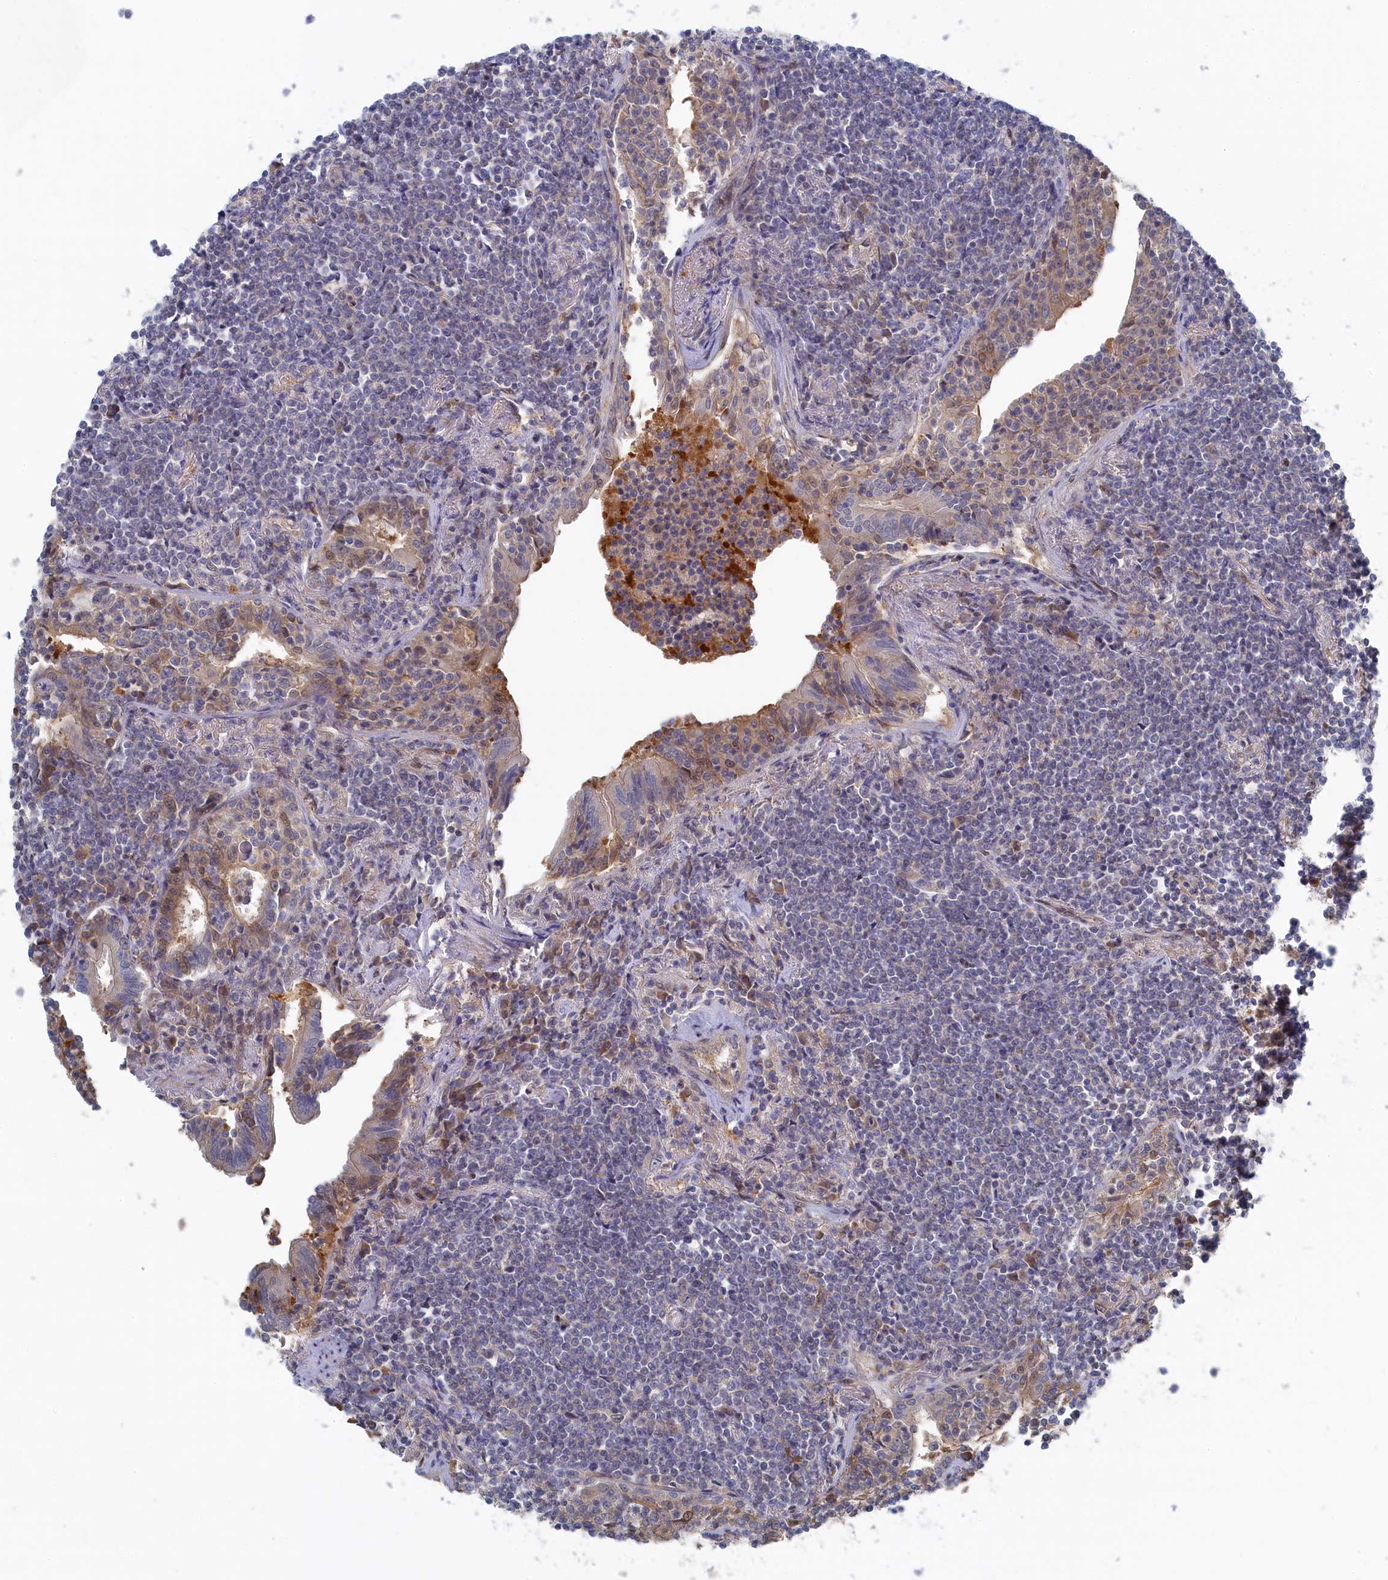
{"staining": {"intensity": "negative", "quantity": "none", "location": "none"}, "tissue": "lymphoma", "cell_type": "Tumor cells", "image_type": "cancer", "snomed": [{"axis": "morphology", "description": "Malignant lymphoma, non-Hodgkin's type, Low grade"}, {"axis": "topography", "description": "Lung"}], "caption": "The micrograph demonstrates no significant expression in tumor cells of low-grade malignant lymphoma, non-Hodgkin's type.", "gene": "IRGQ", "patient": {"sex": "female", "age": 71}}